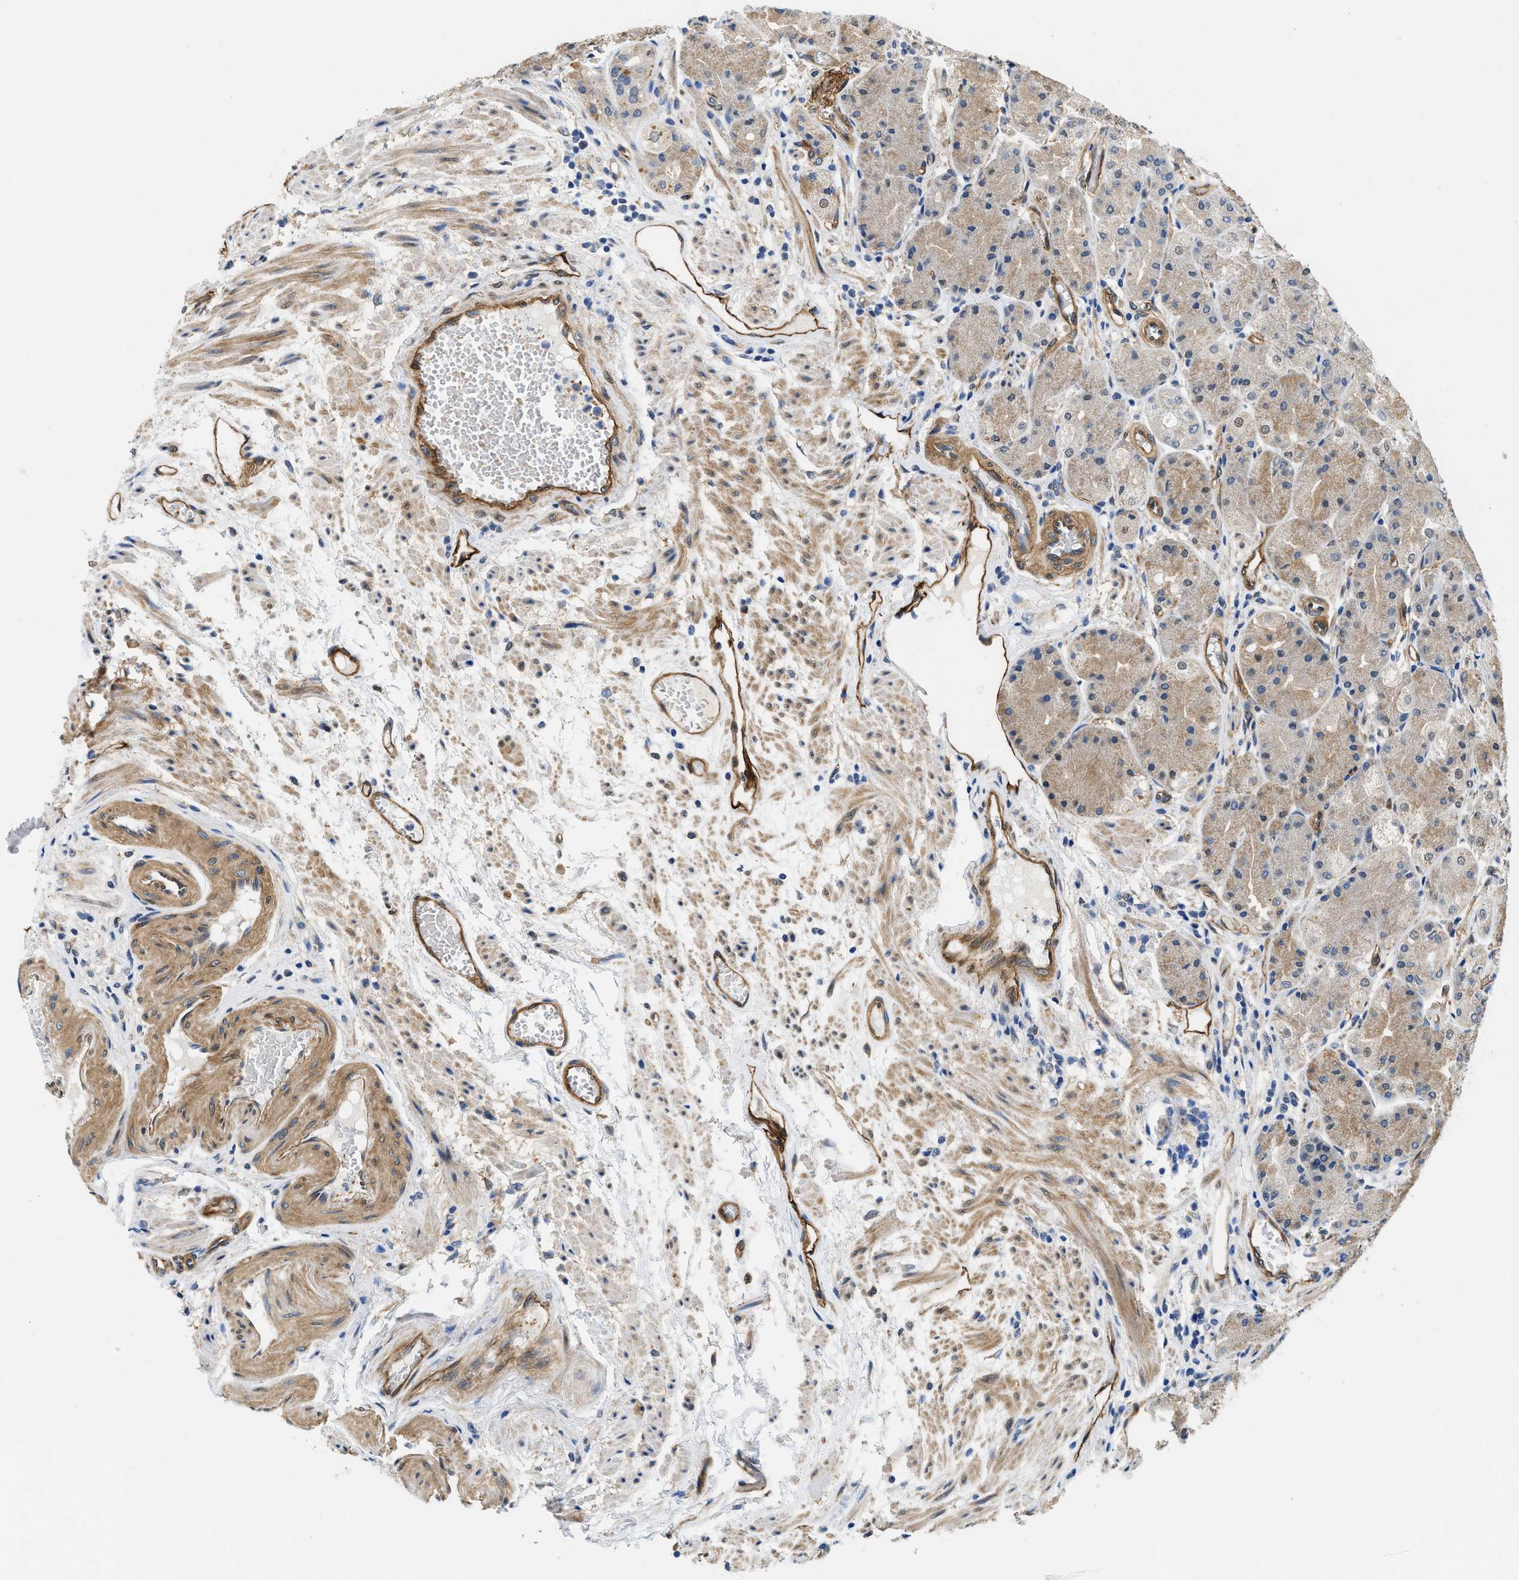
{"staining": {"intensity": "moderate", "quantity": "25%-75%", "location": "cytoplasmic/membranous,nuclear"}, "tissue": "stomach", "cell_type": "Glandular cells", "image_type": "normal", "snomed": [{"axis": "morphology", "description": "Normal tissue, NOS"}, {"axis": "topography", "description": "Stomach, upper"}], "caption": "Stomach stained with immunohistochemistry (IHC) exhibits moderate cytoplasmic/membranous,nuclear expression in approximately 25%-75% of glandular cells.", "gene": "RAPH1", "patient": {"sex": "male", "age": 72}}